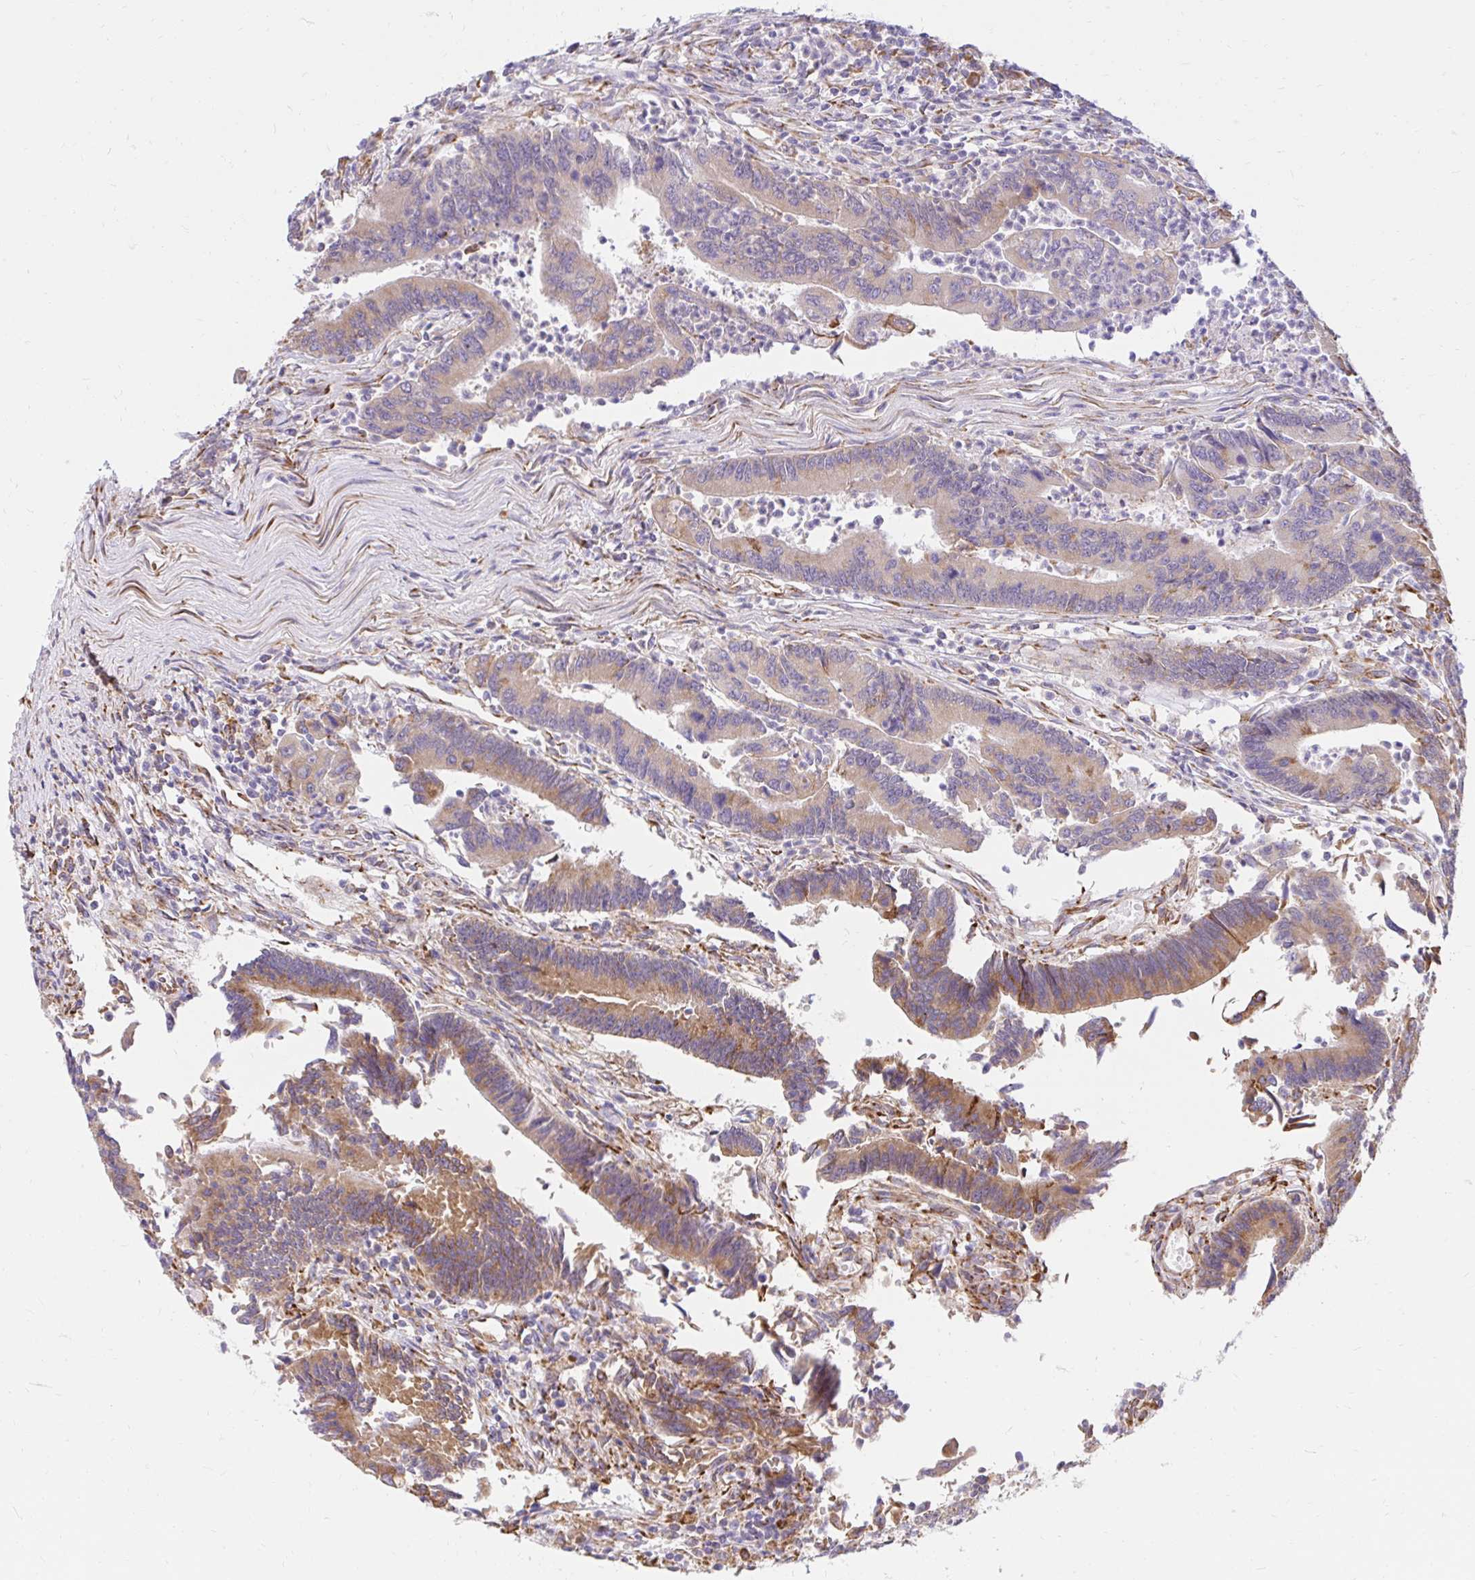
{"staining": {"intensity": "moderate", "quantity": "25%-75%", "location": "cytoplasmic/membranous"}, "tissue": "colorectal cancer", "cell_type": "Tumor cells", "image_type": "cancer", "snomed": [{"axis": "morphology", "description": "Adenocarcinoma, NOS"}, {"axis": "topography", "description": "Colon"}], "caption": "The image shows staining of adenocarcinoma (colorectal), revealing moderate cytoplasmic/membranous protein expression (brown color) within tumor cells.", "gene": "NAALAD2", "patient": {"sex": "female", "age": 67}}